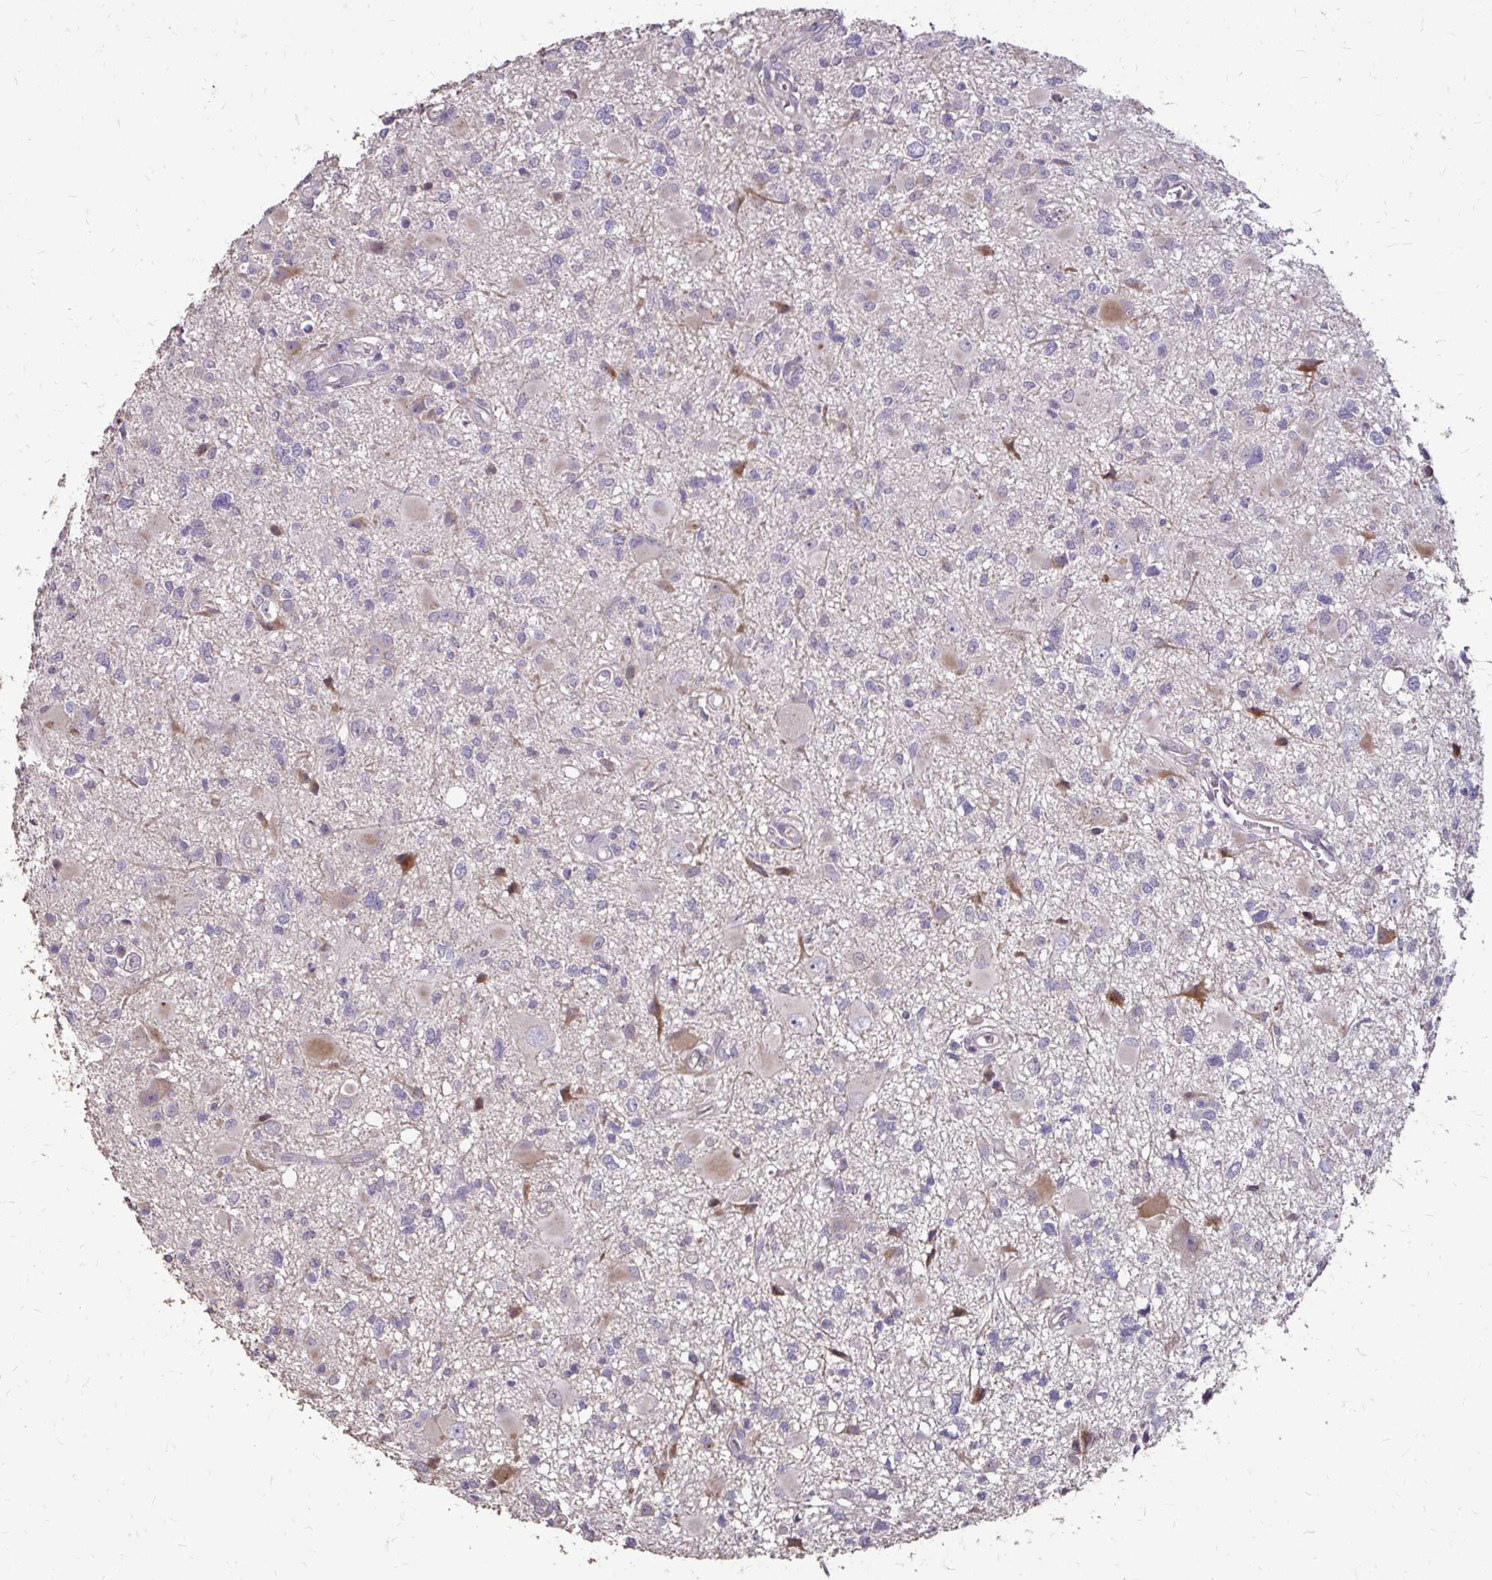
{"staining": {"intensity": "negative", "quantity": "none", "location": "none"}, "tissue": "glioma", "cell_type": "Tumor cells", "image_type": "cancer", "snomed": [{"axis": "morphology", "description": "Glioma, malignant, High grade"}, {"axis": "topography", "description": "Brain"}], "caption": "Immunohistochemistry photomicrograph of neoplastic tissue: human glioma stained with DAB exhibits no significant protein expression in tumor cells.", "gene": "MYORG", "patient": {"sex": "male", "age": 54}}